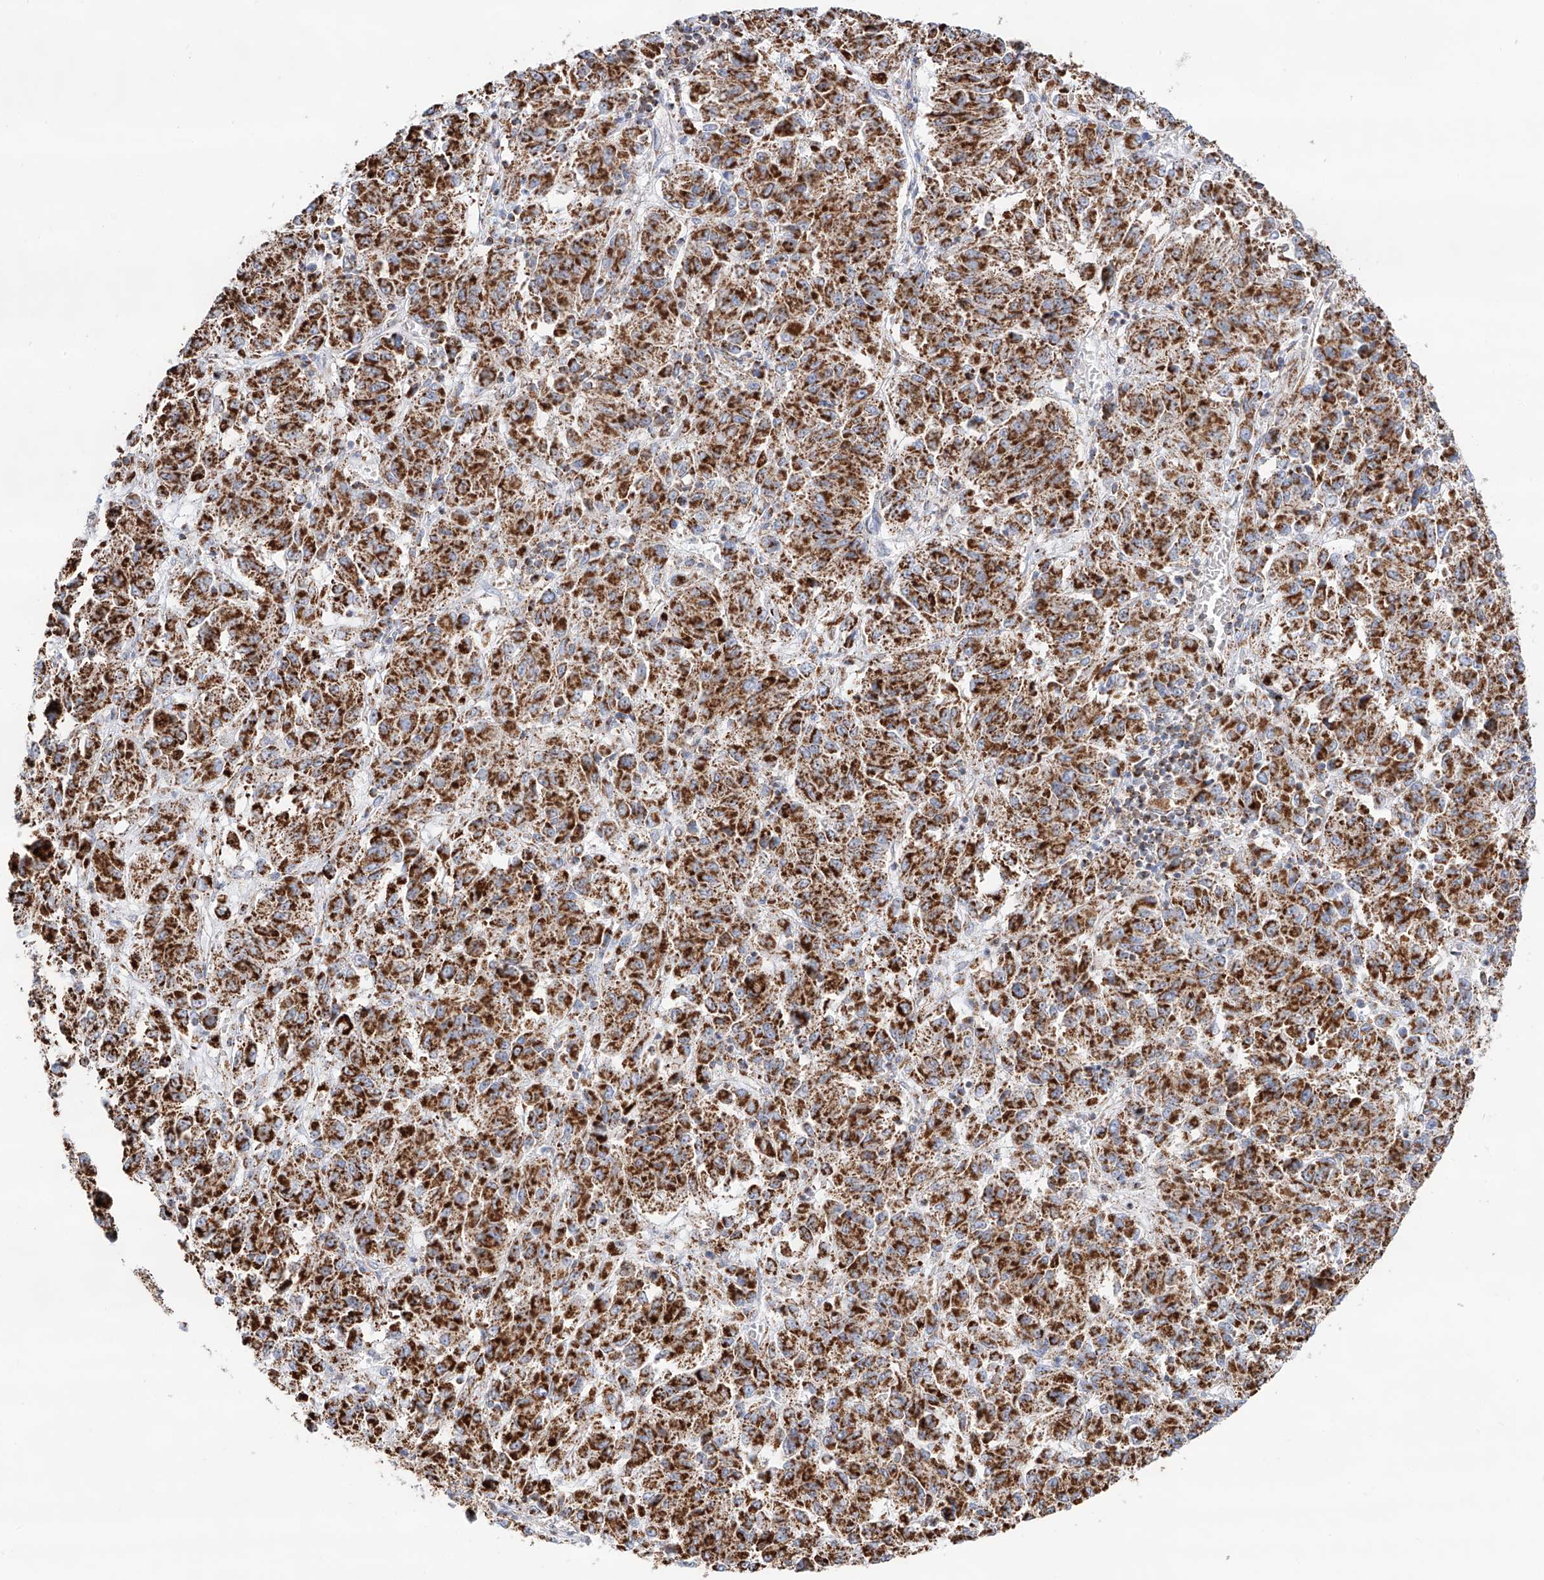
{"staining": {"intensity": "strong", "quantity": ">75%", "location": "cytoplasmic/membranous"}, "tissue": "melanoma", "cell_type": "Tumor cells", "image_type": "cancer", "snomed": [{"axis": "morphology", "description": "Malignant melanoma, Metastatic site"}, {"axis": "topography", "description": "Lung"}], "caption": "Melanoma tissue exhibits strong cytoplasmic/membranous expression in about >75% of tumor cells, visualized by immunohistochemistry.", "gene": "TTC27", "patient": {"sex": "male", "age": 64}}